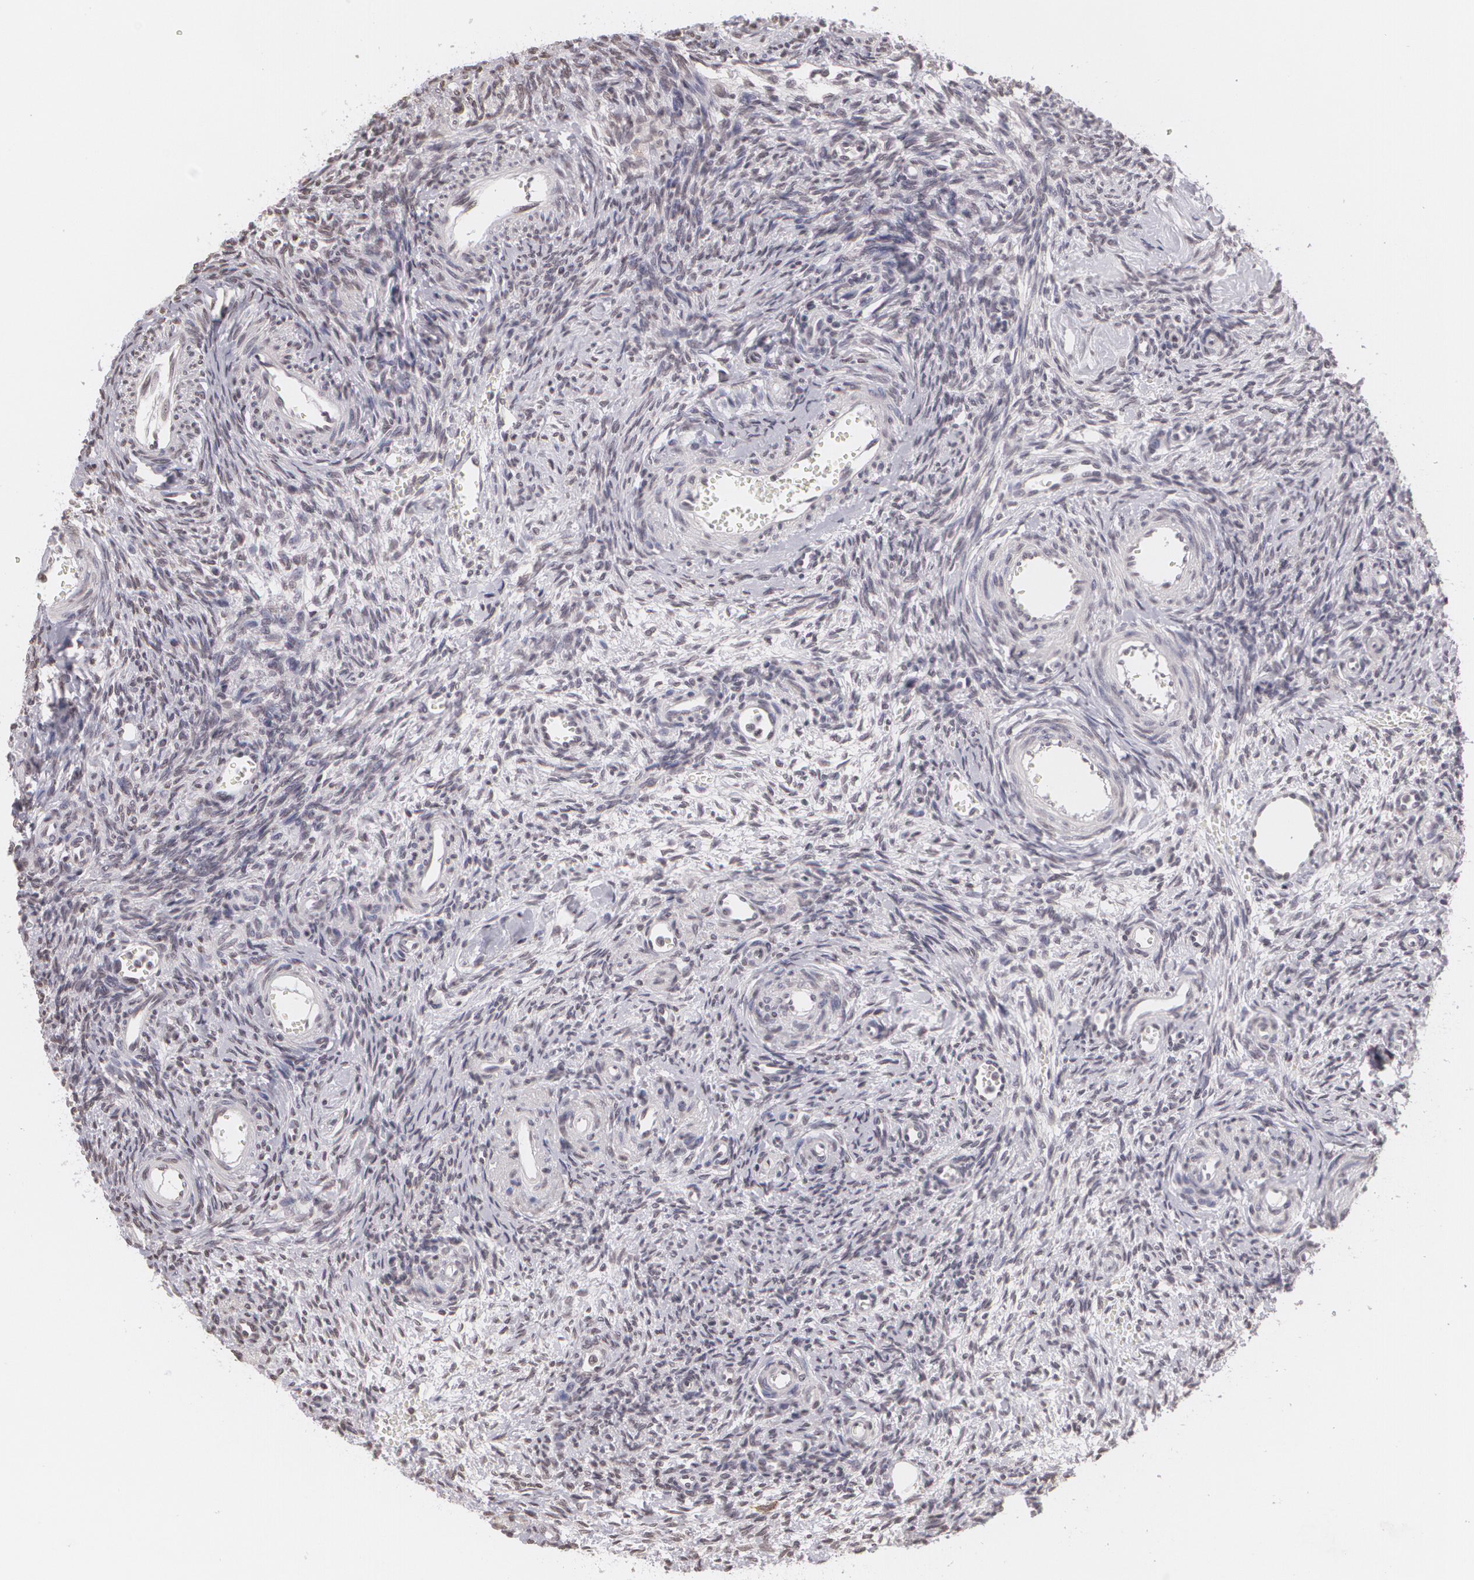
{"staining": {"intensity": "negative", "quantity": "none", "location": "none"}, "tissue": "ovary", "cell_type": "Follicle cells", "image_type": "normal", "snomed": [{"axis": "morphology", "description": "Normal tissue, NOS"}, {"axis": "topography", "description": "Ovary"}], "caption": "This is a histopathology image of immunohistochemistry staining of unremarkable ovary, which shows no positivity in follicle cells. The staining was performed using DAB to visualize the protein expression in brown, while the nuclei were stained in blue with hematoxylin (Magnification: 20x).", "gene": "MUC1", "patient": {"sex": "female", "age": 39}}